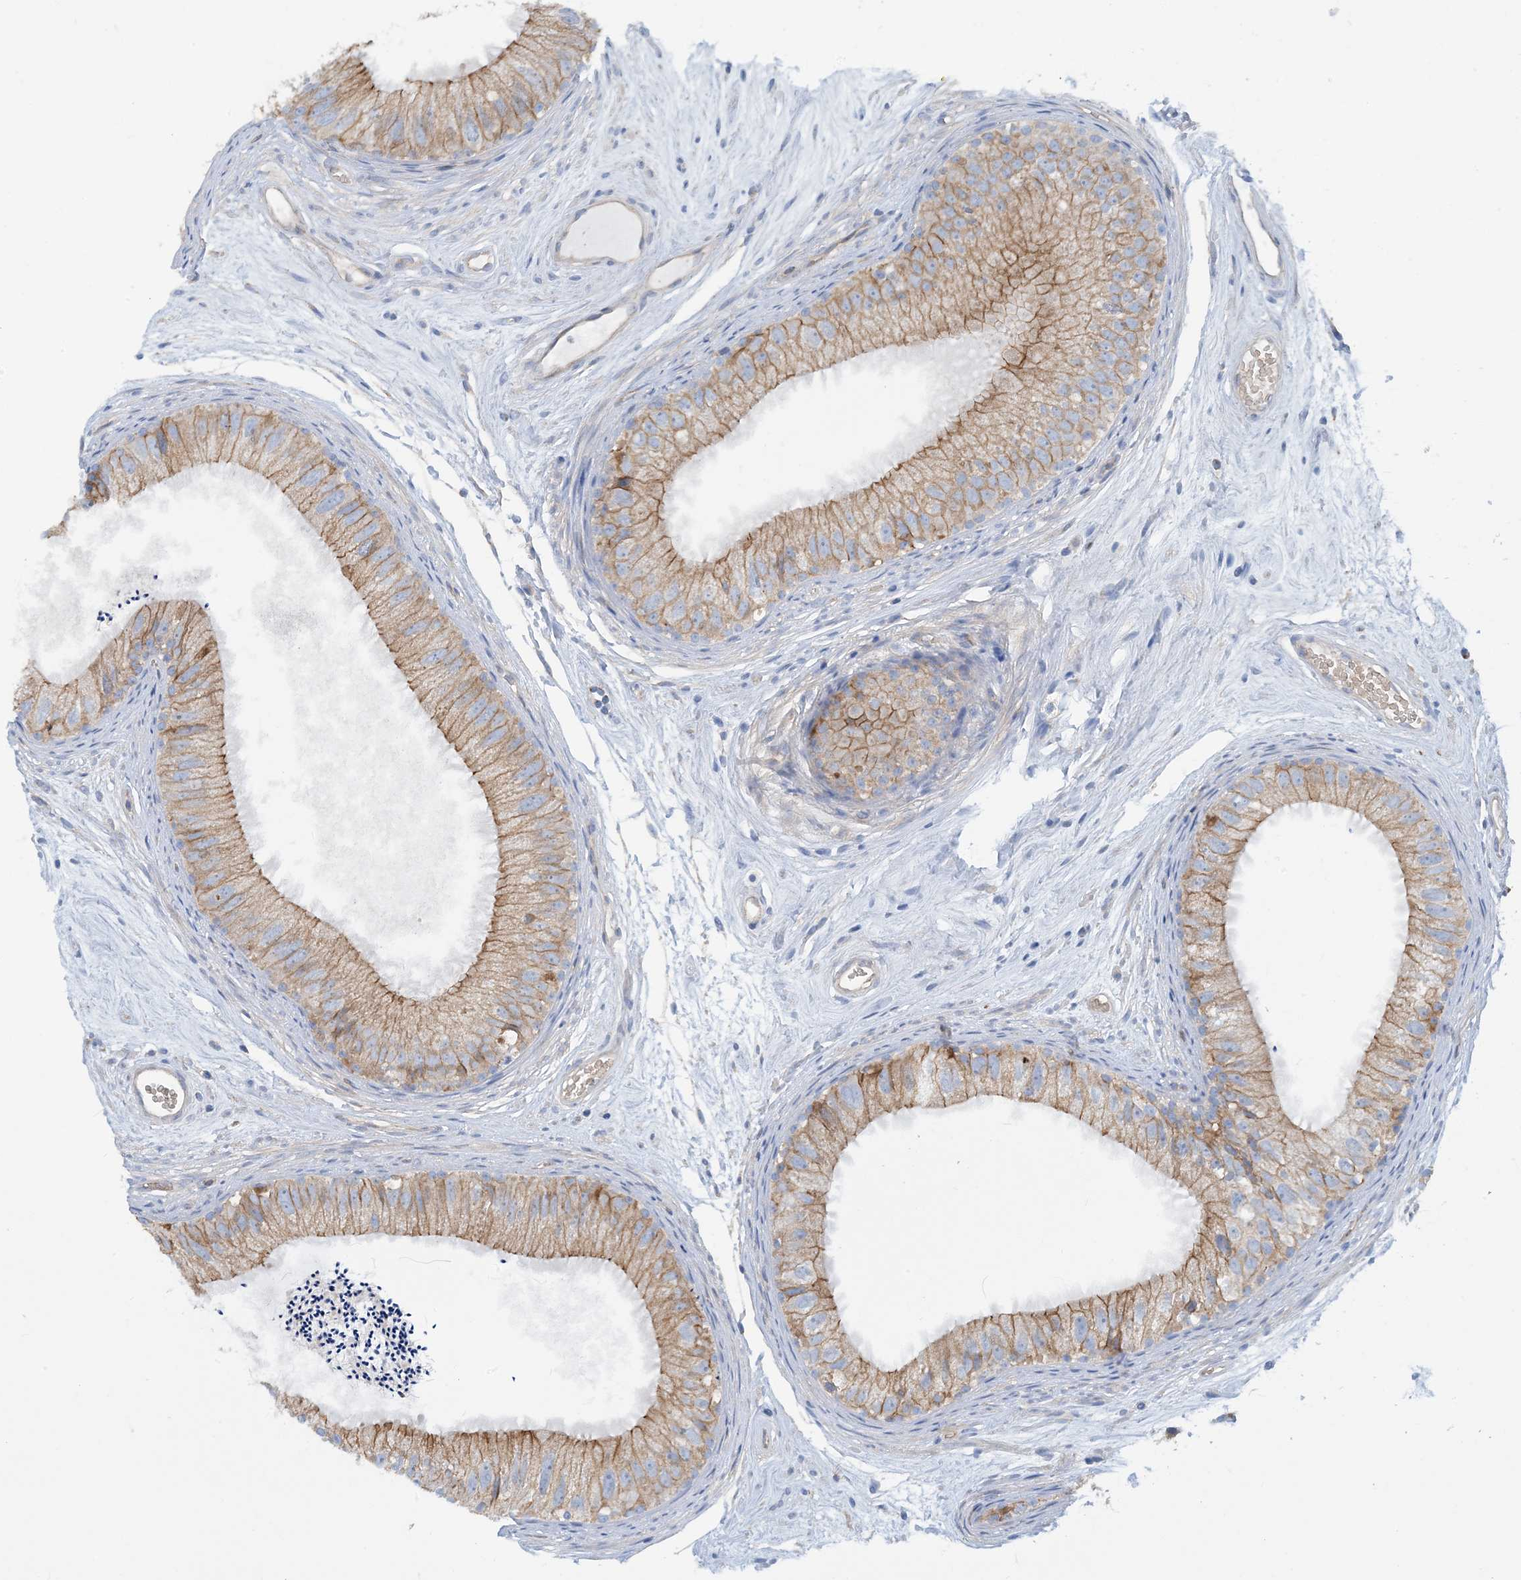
{"staining": {"intensity": "moderate", "quantity": "25%-75%", "location": "cytoplasmic/membranous"}, "tissue": "epididymis", "cell_type": "Glandular cells", "image_type": "normal", "snomed": [{"axis": "morphology", "description": "Normal tissue, NOS"}, {"axis": "topography", "description": "Epididymis"}], "caption": "Protein staining exhibits moderate cytoplasmic/membranous positivity in about 25%-75% of glandular cells in normal epididymis.", "gene": "PHOSPHO2", "patient": {"sex": "male", "age": 77}}